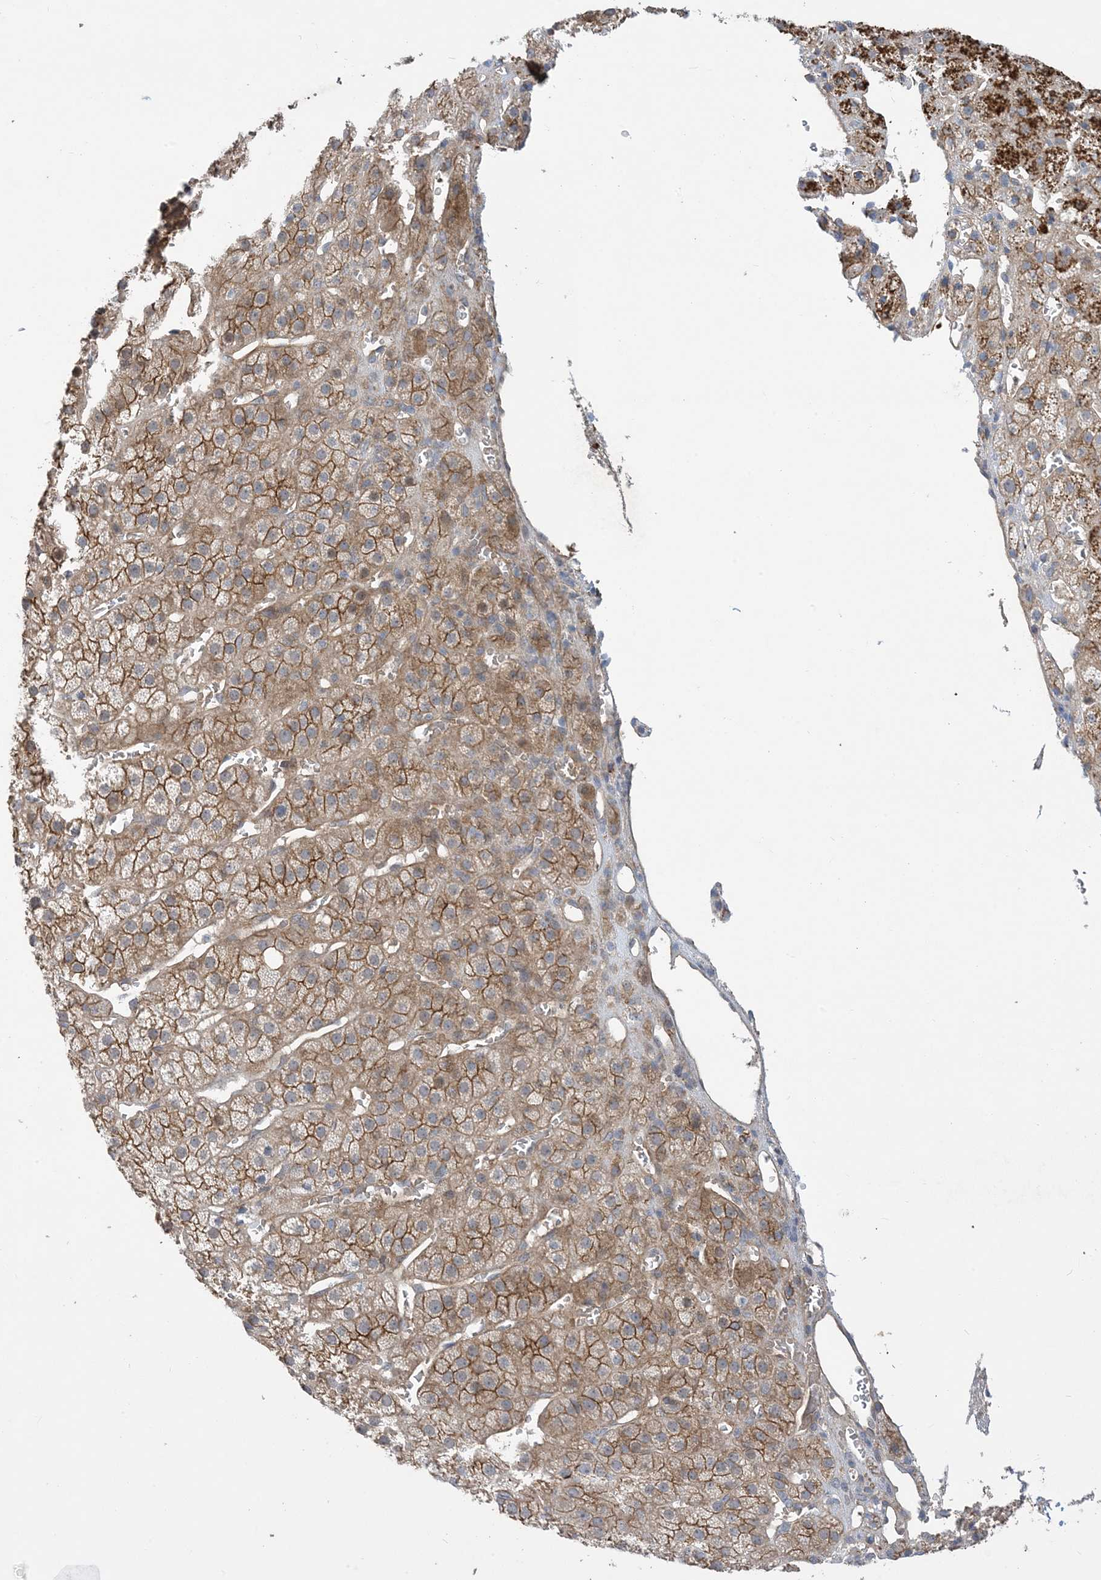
{"staining": {"intensity": "moderate", "quantity": ">75%", "location": "cytoplasmic/membranous"}, "tissue": "adrenal gland", "cell_type": "Glandular cells", "image_type": "normal", "snomed": [{"axis": "morphology", "description": "Normal tissue, NOS"}, {"axis": "topography", "description": "Adrenal gland"}], "caption": "A high-resolution image shows immunohistochemistry staining of unremarkable adrenal gland, which shows moderate cytoplasmic/membranous staining in about >75% of glandular cells.", "gene": "AOC1", "patient": {"sex": "female", "age": 57}}